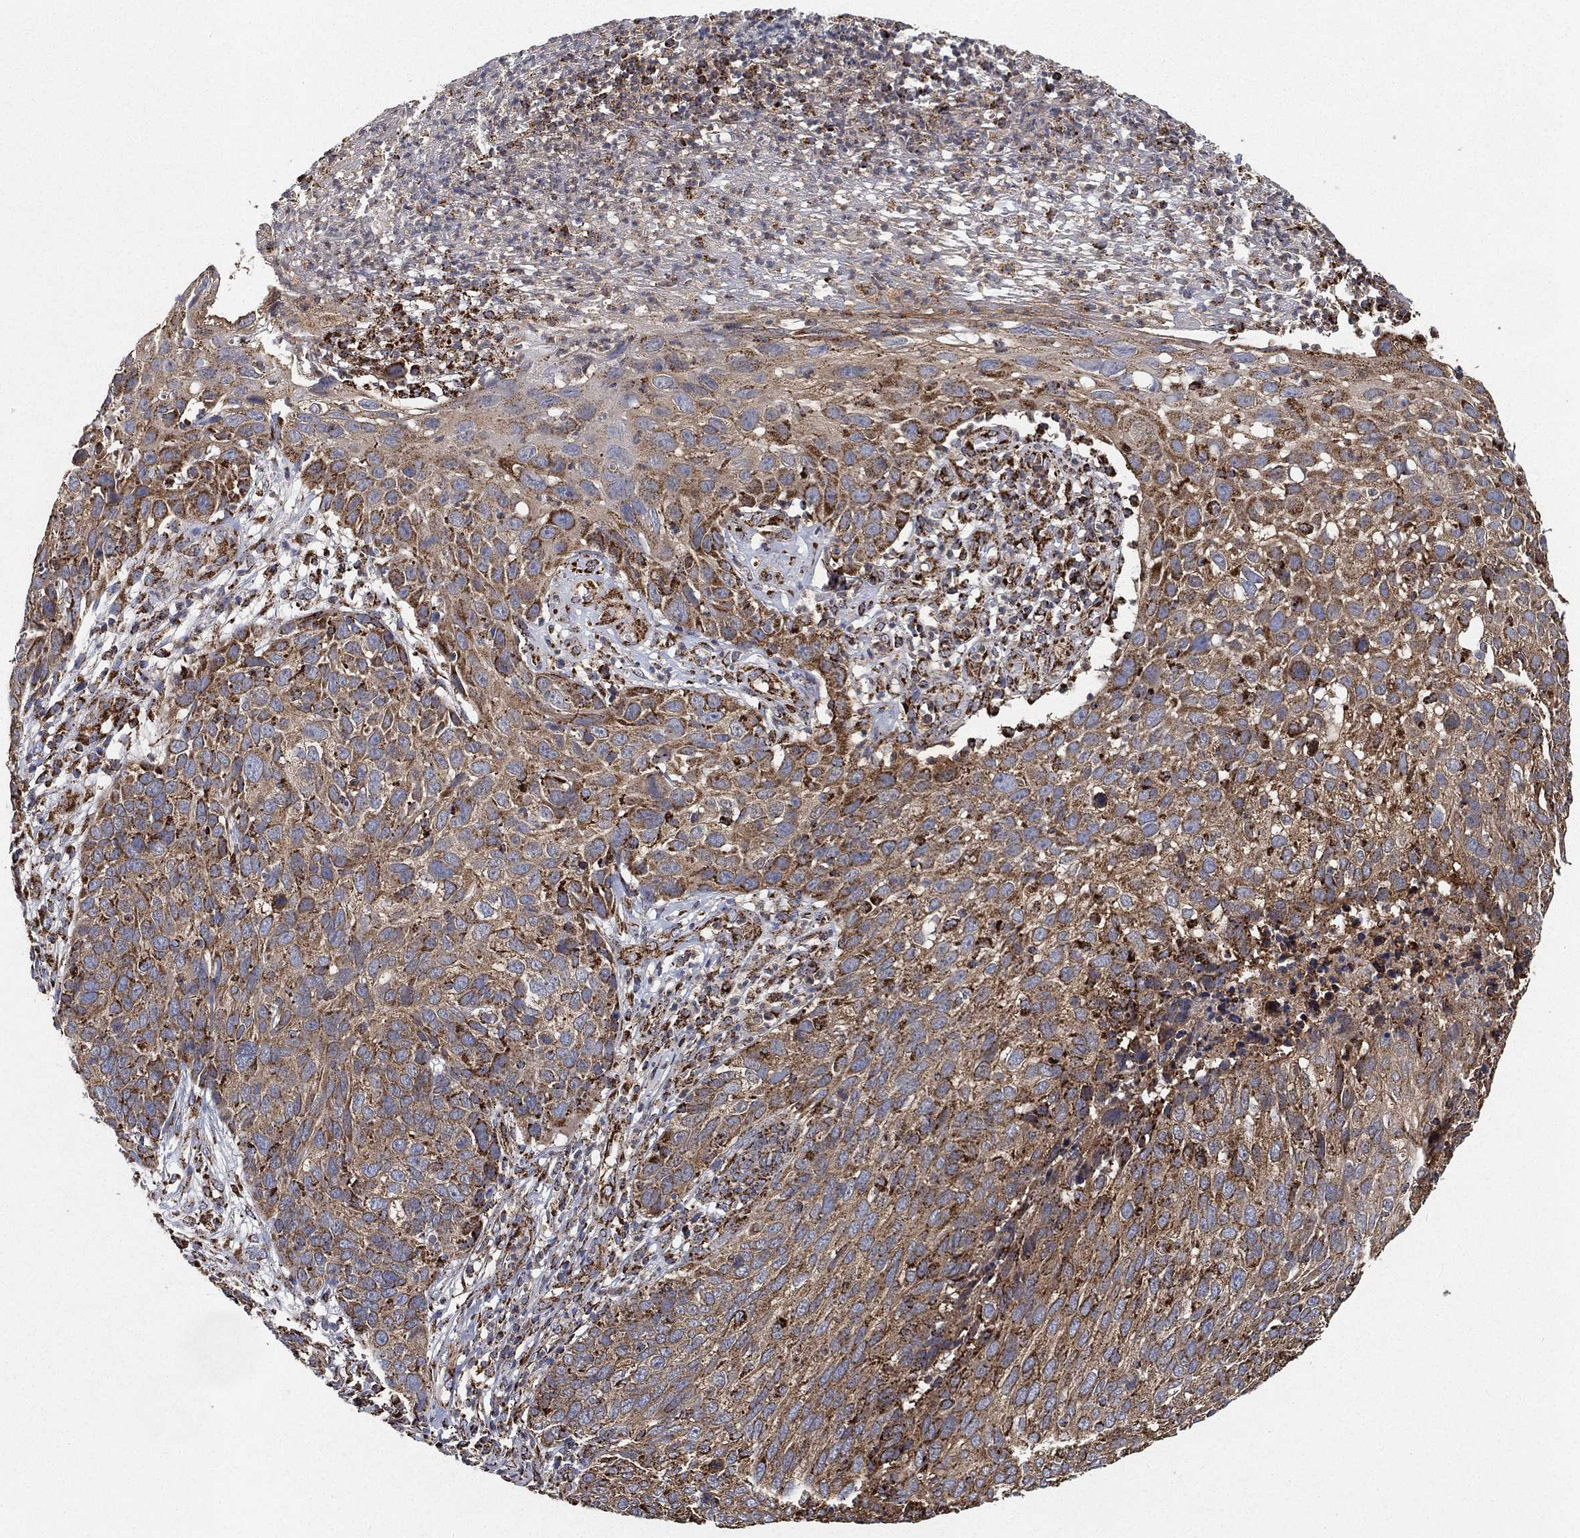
{"staining": {"intensity": "strong", "quantity": ">75%", "location": "cytoplasmic/membranous"}, "tissue": "skin cancer", "cell_type": "Tumor cells", "image_type": "cancer", "snomed": [{"axis": "morphology", "description": "Squamous cell carcinoma, NOS"}, {"axis": "topography", "description": "Skin"}], "caption": "Immunohistochemistry (IHC) (DAB (3,3'-diaminobenzidine)) staining of human squamous cell carcinoma (skin) displays strong cytoplasmic/membranous protein expression in approximately >75% of tumor cells.", "gene": "SLC38A7", "patient": {"sex": "male", "age": 92}}